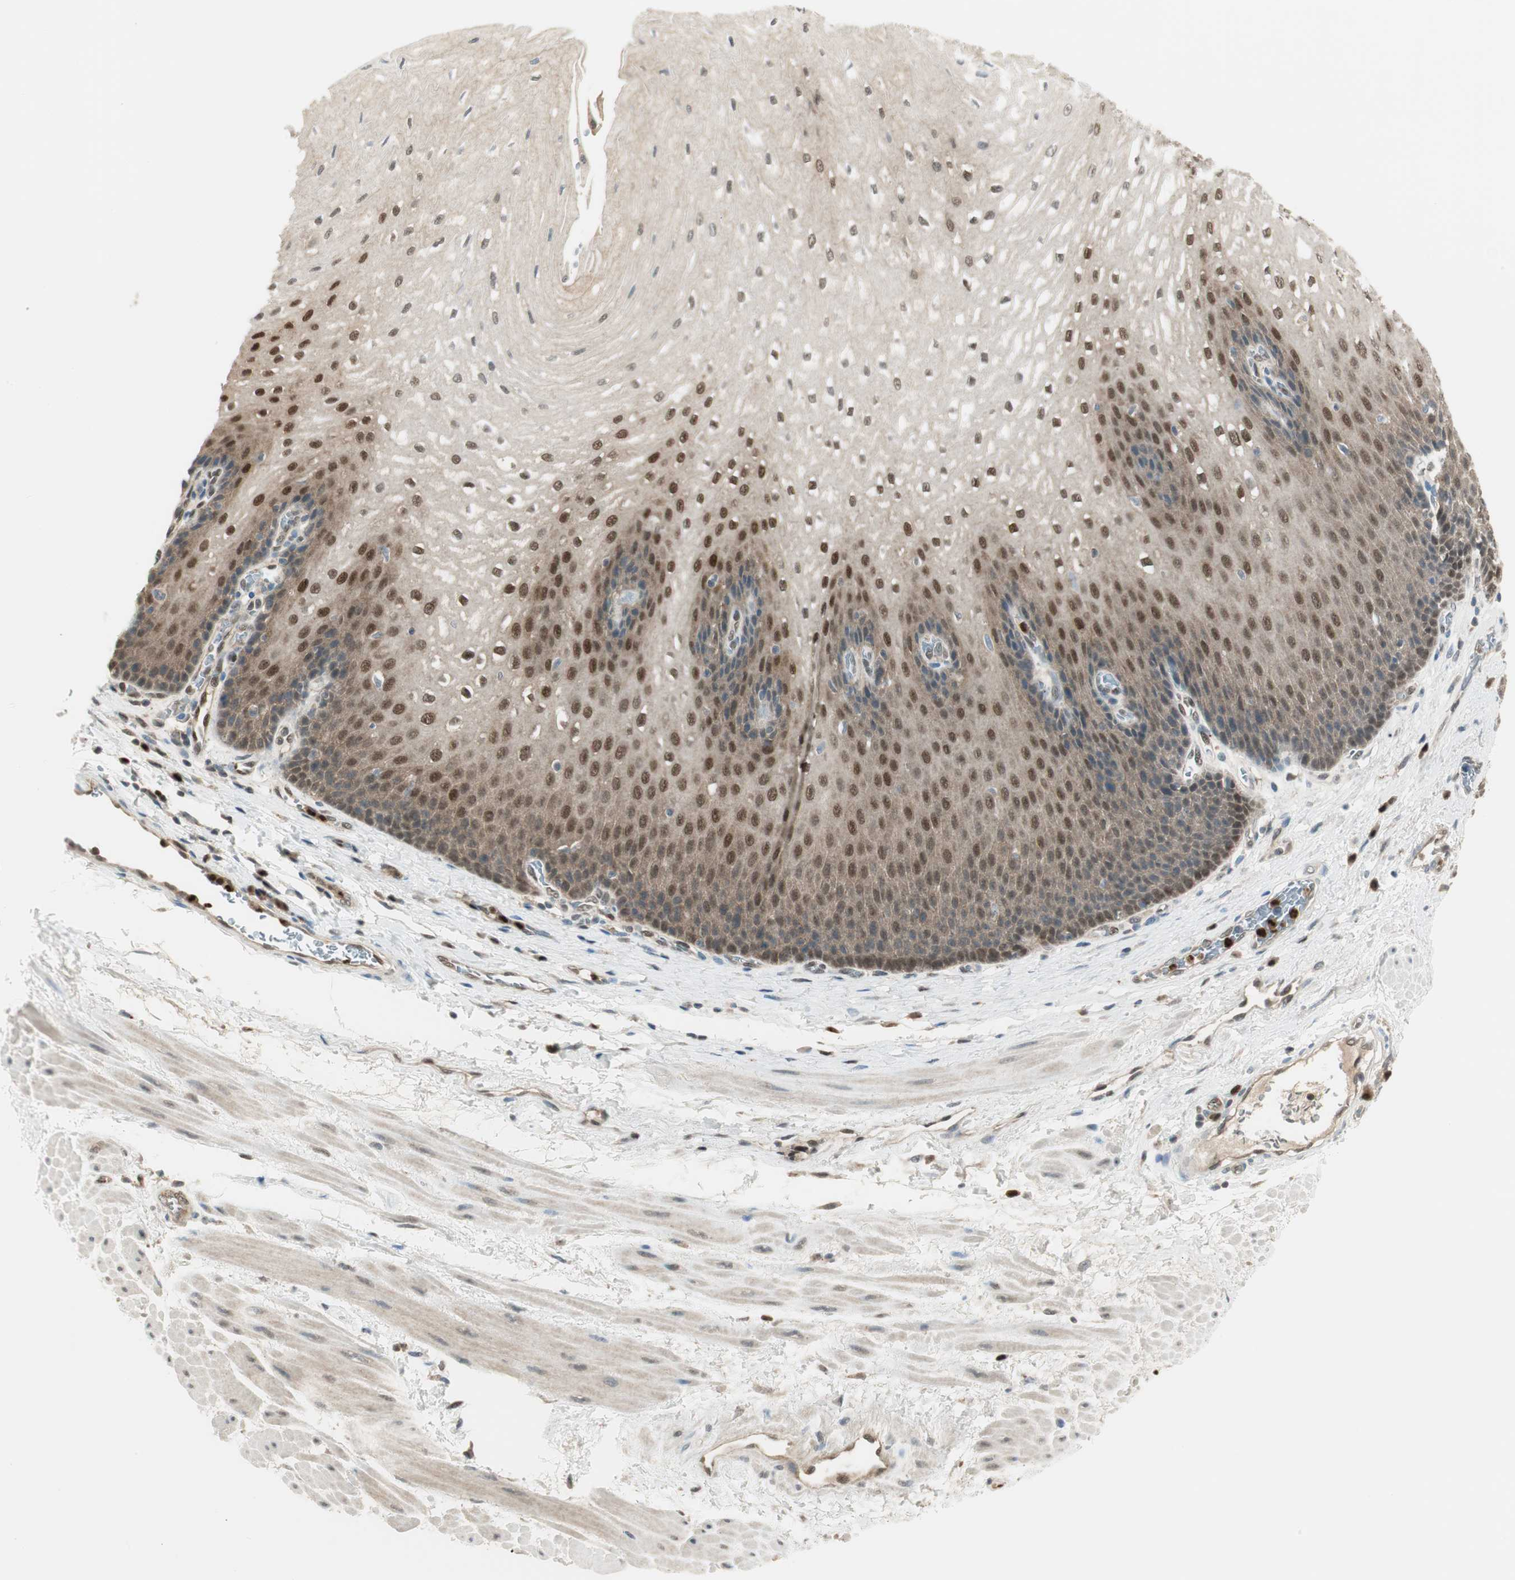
{"staining": {"intensity": "moderate", "quantity": "25%-75%", "location": "nuclear"}, "tissue": "esophagus", "cell_type": "Squamous epithelial cells", "image_type": "normal", "snomed": [{"axis": "morphology", "description": "Normal tissue, NOS"}, {"axis": "topography", "description": "Esophagus"}], "caption": "Esophagus stained with IHC displays moderate nuclear expression in approximately 25%-75% of squamous epithelial cells.", "gene": "LTA4H", "patient": {"sex": "male", "age": 48}}